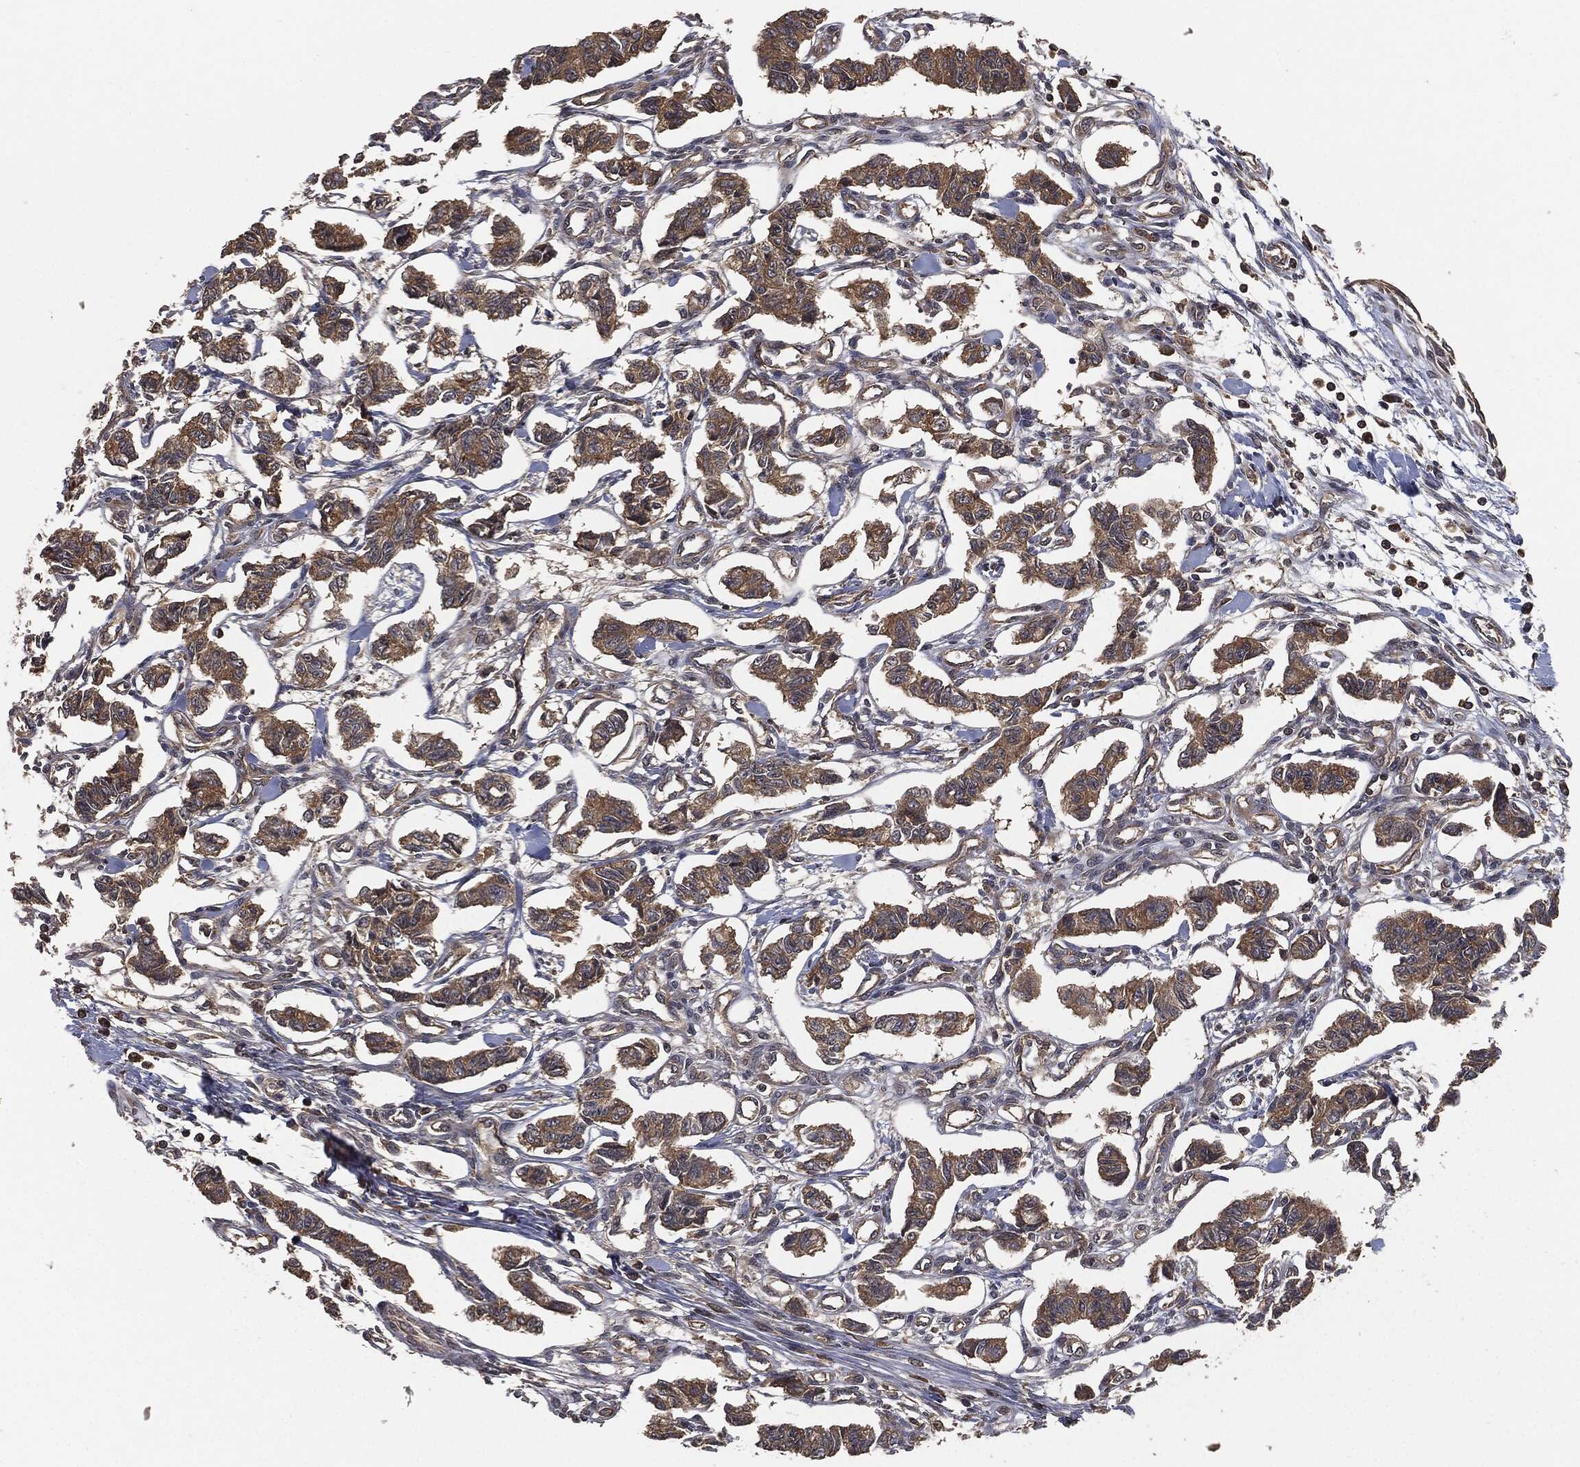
{"staining": {"intensity": "moderate", "quantity": ">75%", "location": "cytoplasmic/membranous"}, "tissue": "carcinoid", "cell_type": "Tumor cells", "image_type": "cancer", "snomed": [{"axis": "morphology", "description": "Carcinoid, malignant, NOS"}, {"axis": "topography", "description": "Kidney"}], "caption": "Carcinoid tissue shows moderate cytoplasmic/membranous staining in approximately >75% of tumor cells, visualized by immunohistochemistry.", "gene": "ERBIN", "patient": {"sex": "female", "age": 41}}